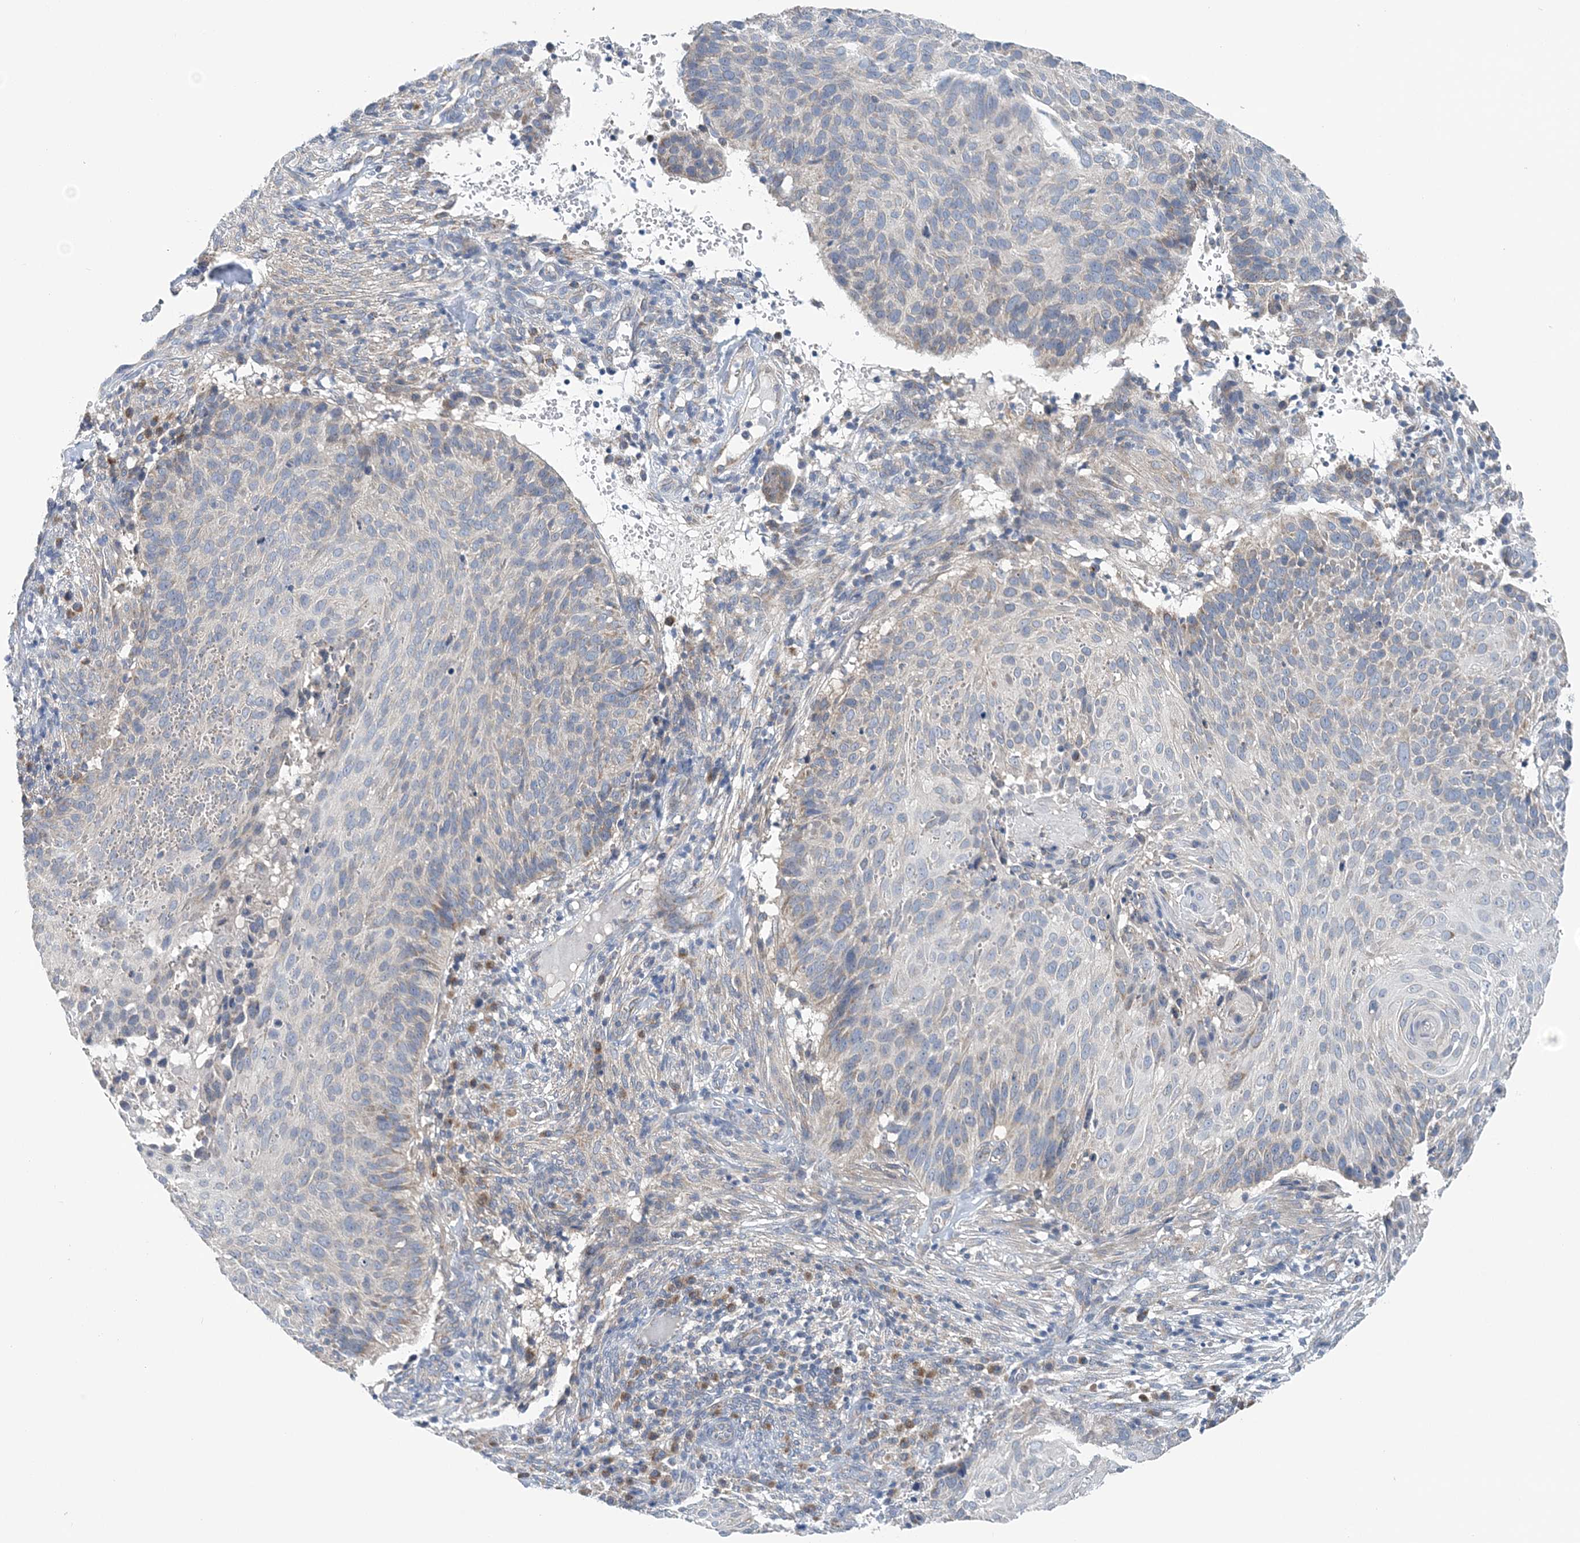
{"staining": {"intensity": "negative", "quantity": "none", "location": "none"}, "tissue": "cervical cancer", "cell_type": "Tumor cells", "image_type": "cancer", "snomed": [{"axis": "morphology", "description": "Squamous cell carcinoma, NOS"}, {"axis": "topography", "description": "Cervix"}], "caption": "Tumor cells show no significant staining in cervical squamous cell carcinoma. Nuclei are stained in blue.", "gene": "COPE", "patient": {"sex": "female", "age": 74}}